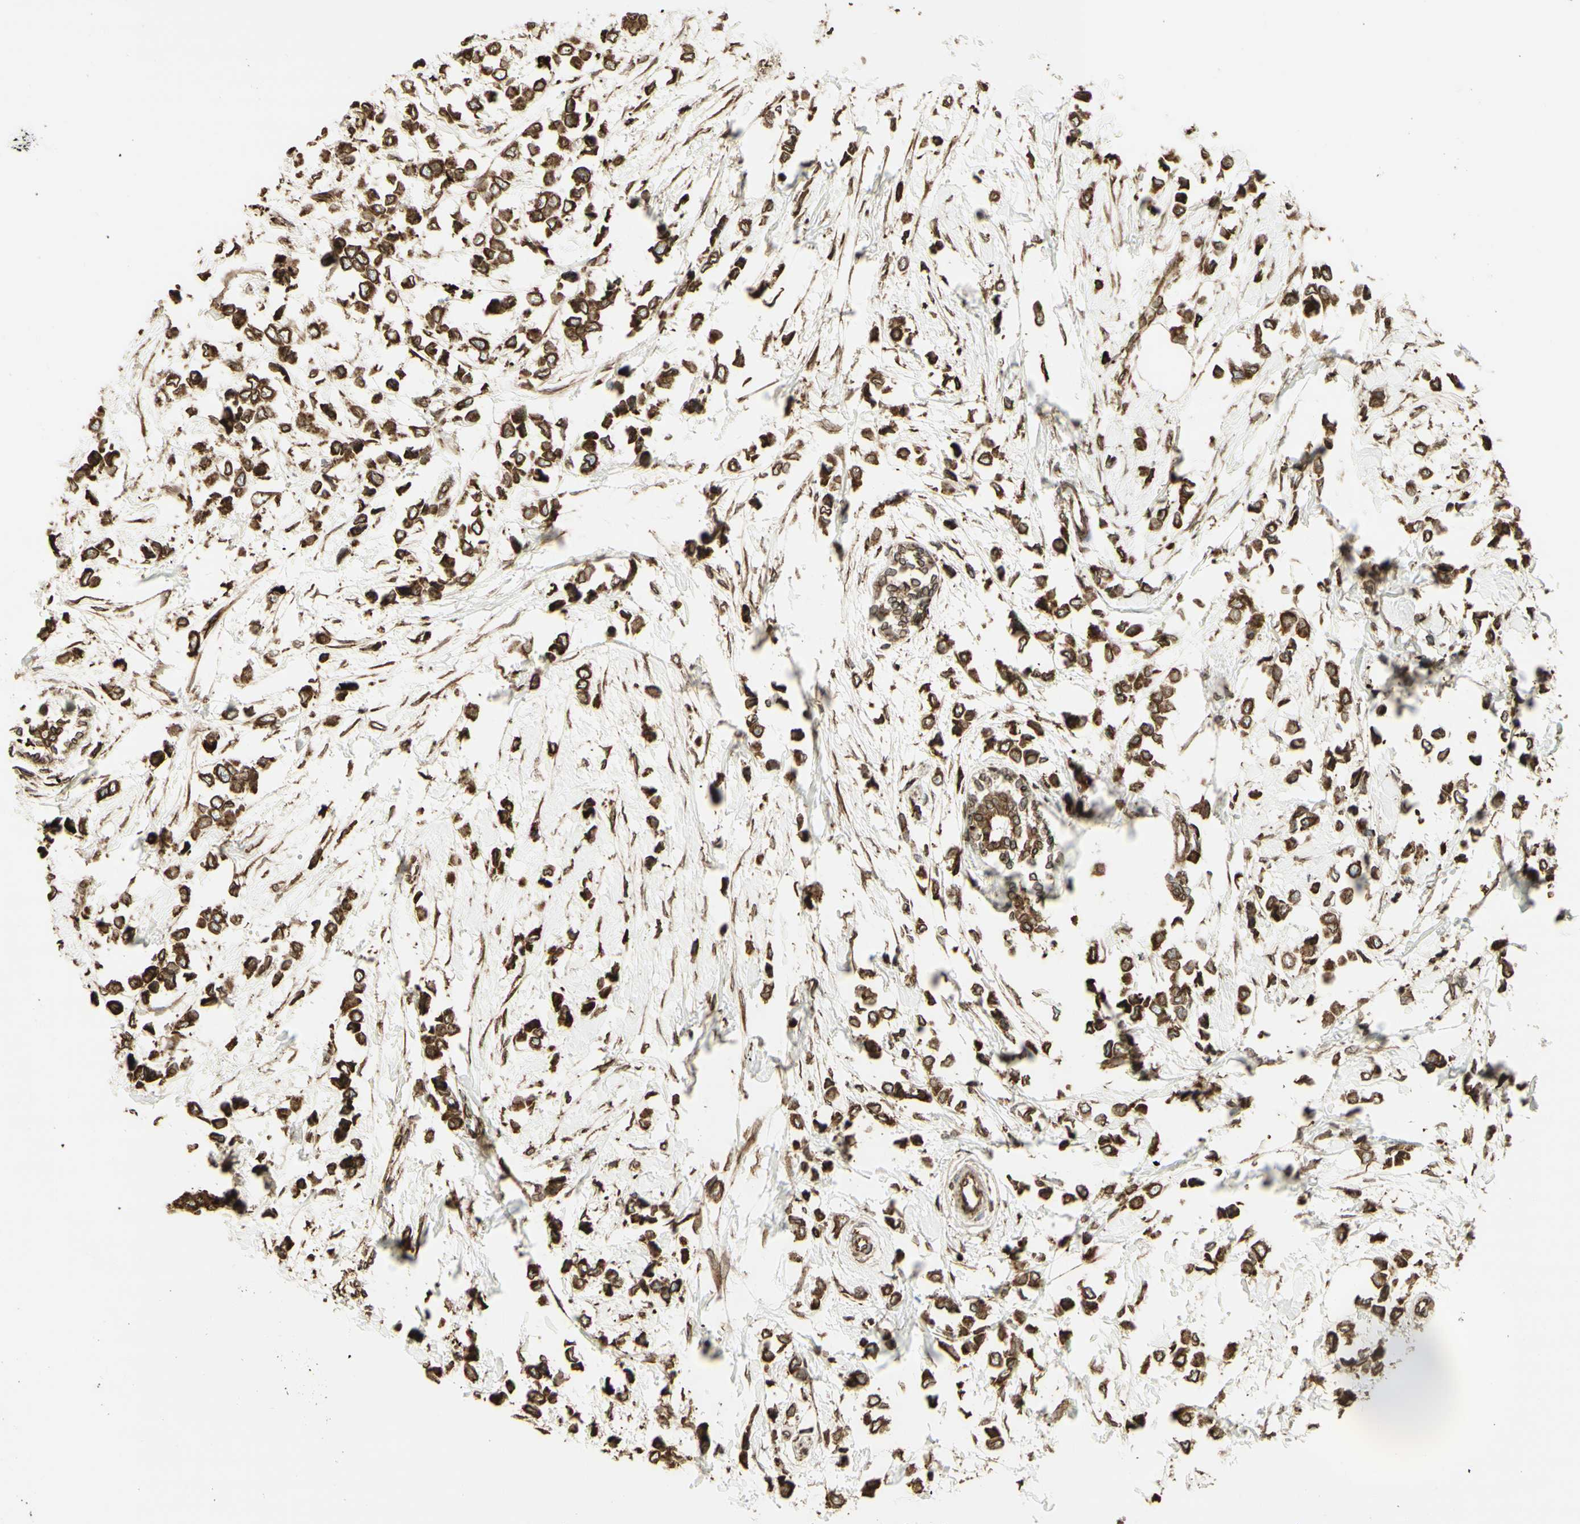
{"staining": {"intensity": "moderate", "quantity": ">75%", "location": "cytoplasmic/membranous"}, "tissue": "breast cancer", "cell_type": "Tumor cells", "image_type": "cancer", "snomed": [{"axis": "morphology", "description": "Lobular carcinoma"}, {"axis": "topography", "description": "Breast"}], "caption": "Immunohistochemical staining of human breast cancer (lobular carcinoma) shows moderate cytoplasmic/membranous protein expression in about >75% of tumor cells.", "gene": "CANX", "patient": {"sex": "female", "age": 51}}